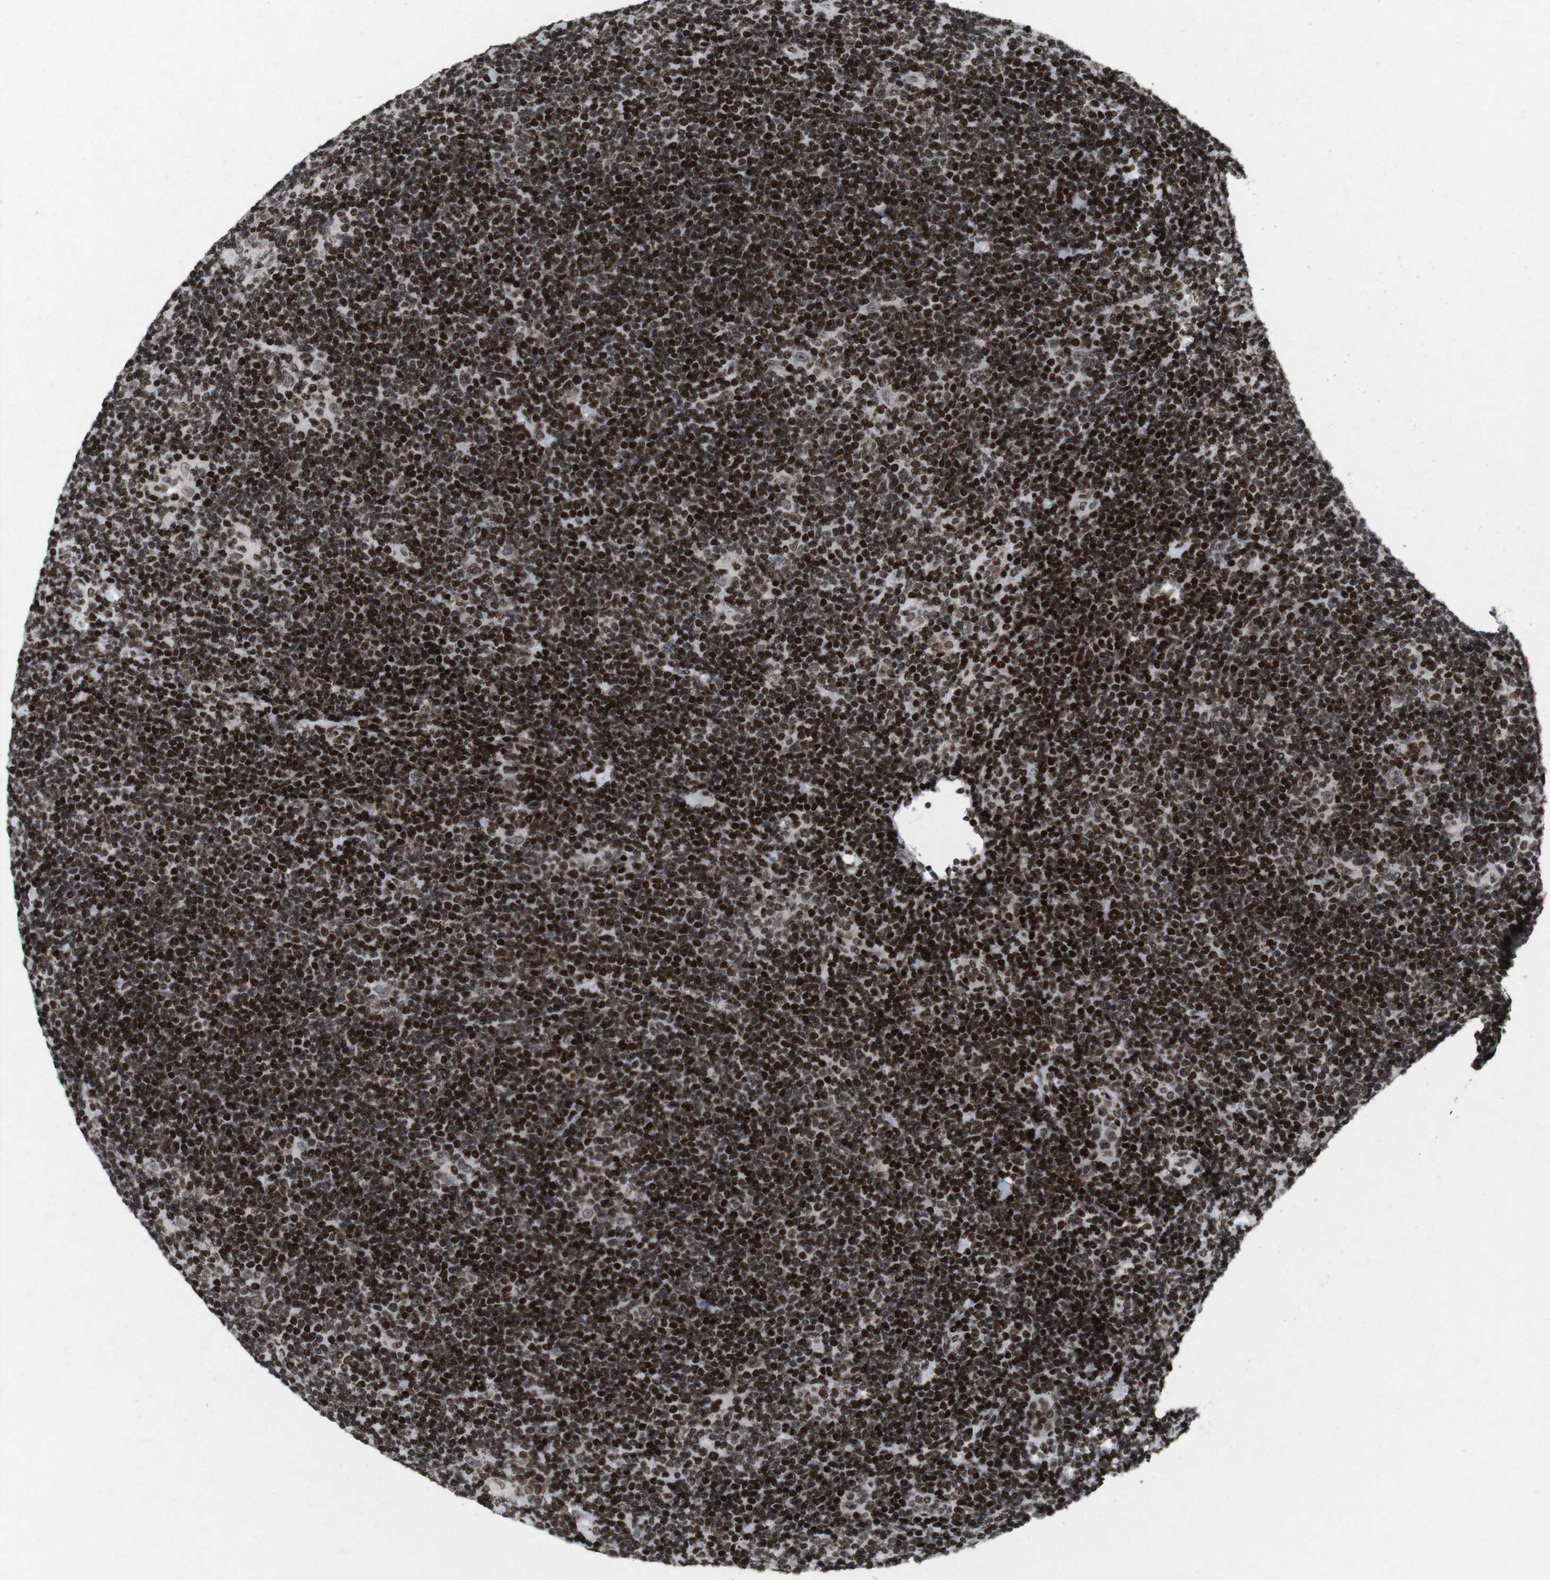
{"staining": {"intensity": "weak", "quantity": ">75%", "location": "nuclear"}, "tissue": "lymphoma", "cell_type": "Tumor cells", "image_type": "cancer", "snomed": [{"axis": "morphology", "description": "Hodgkin's disease, NOS"}, {"axis": "topography", "description": "Lymph node"}], "caption": "A high-resolution micrograph shows immunohistochemistry (IHC) staining of lymphoma, which demonstrates weak nuclear positivity in approximately >75% of tumor cells.", "gene": "MAGEH1", "patient": {"sex": "female", "age": 57}}